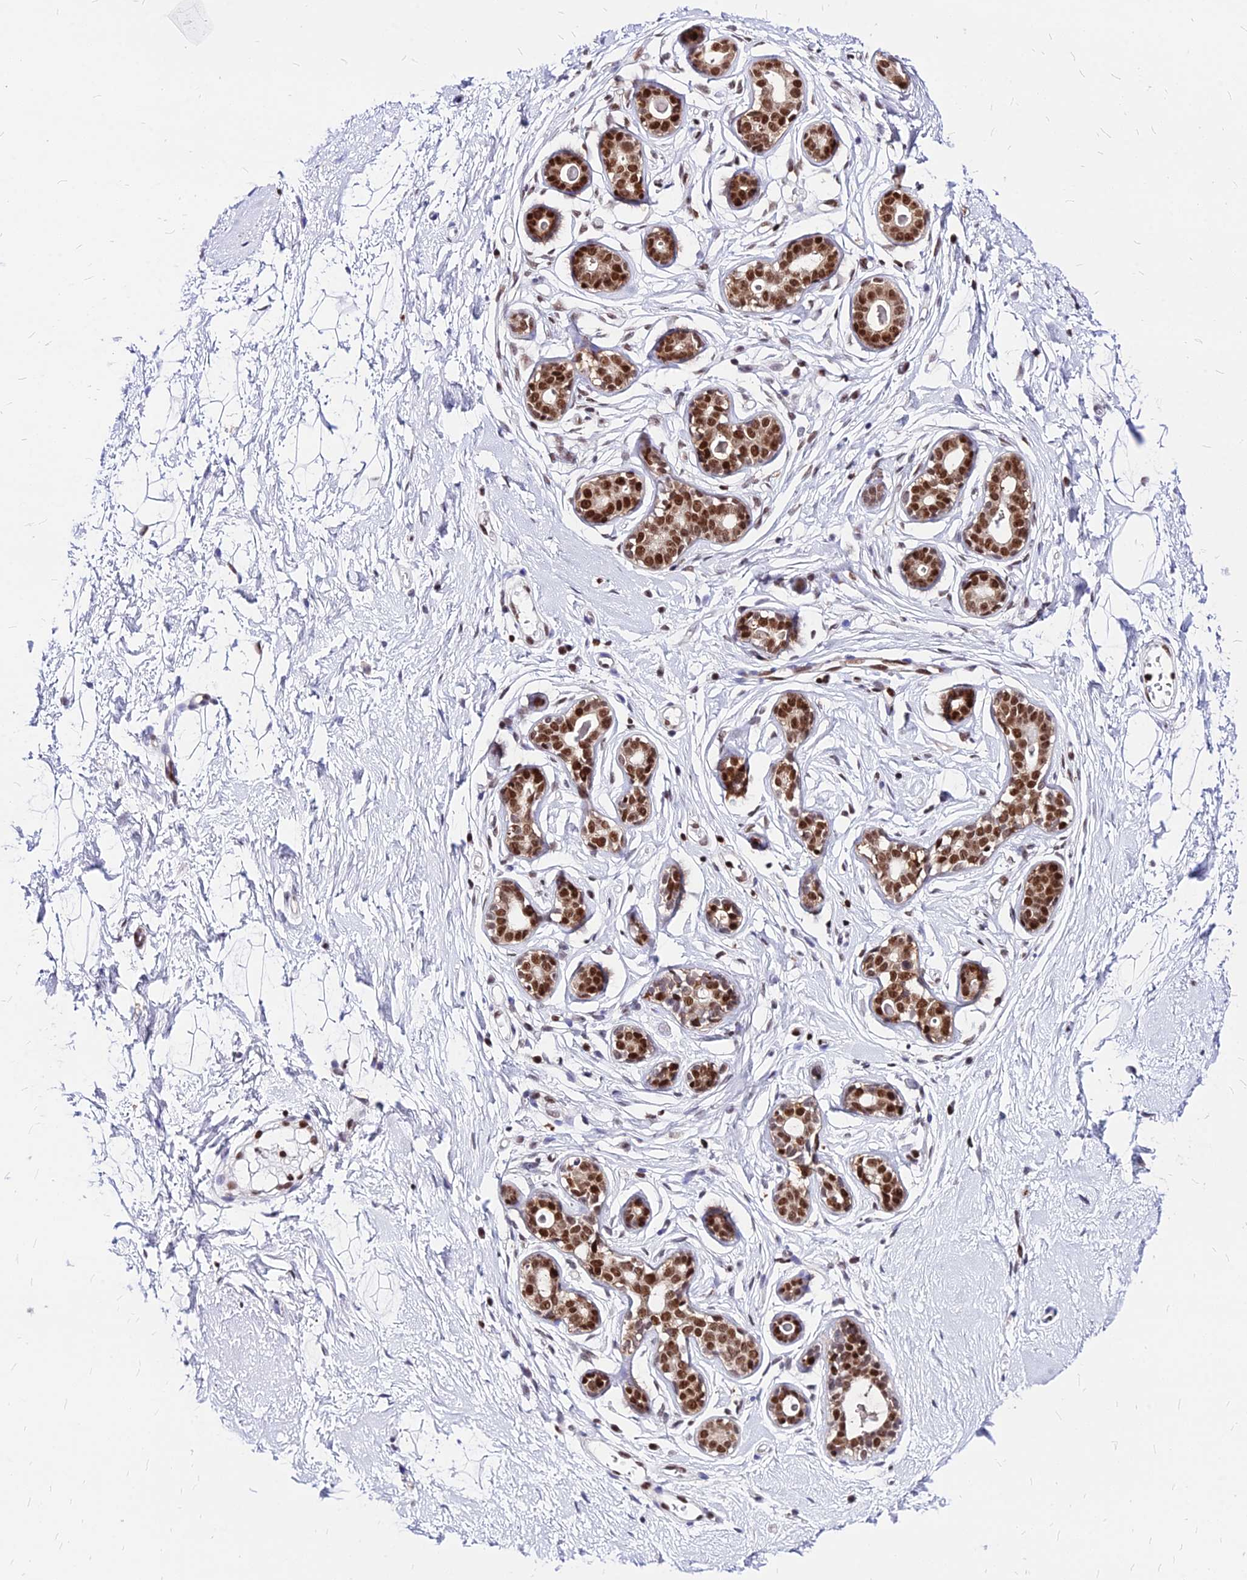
{"staining": {"intensity": "weak", "quantity": "25%-75%", "location": "nuclear"}, "tissue": "breast", "cell_type": "Adipocytes", "image_type": "normal", "snomed": [{"axis": "morphology", "description": "Normal tissue, NOS"}, {"axis": "topography", "description": "Breast"}], "caption": "High-magnification brightfield microscopy of unremarkable breast stained with DAB (brown) and counterstained with hematoxylin (blue). adipocytes exhibit weak nuclear expression is seen in about25%-75% of cells.", "gene": "PAXX", "patient": {"sex": "female", "age": 23}}